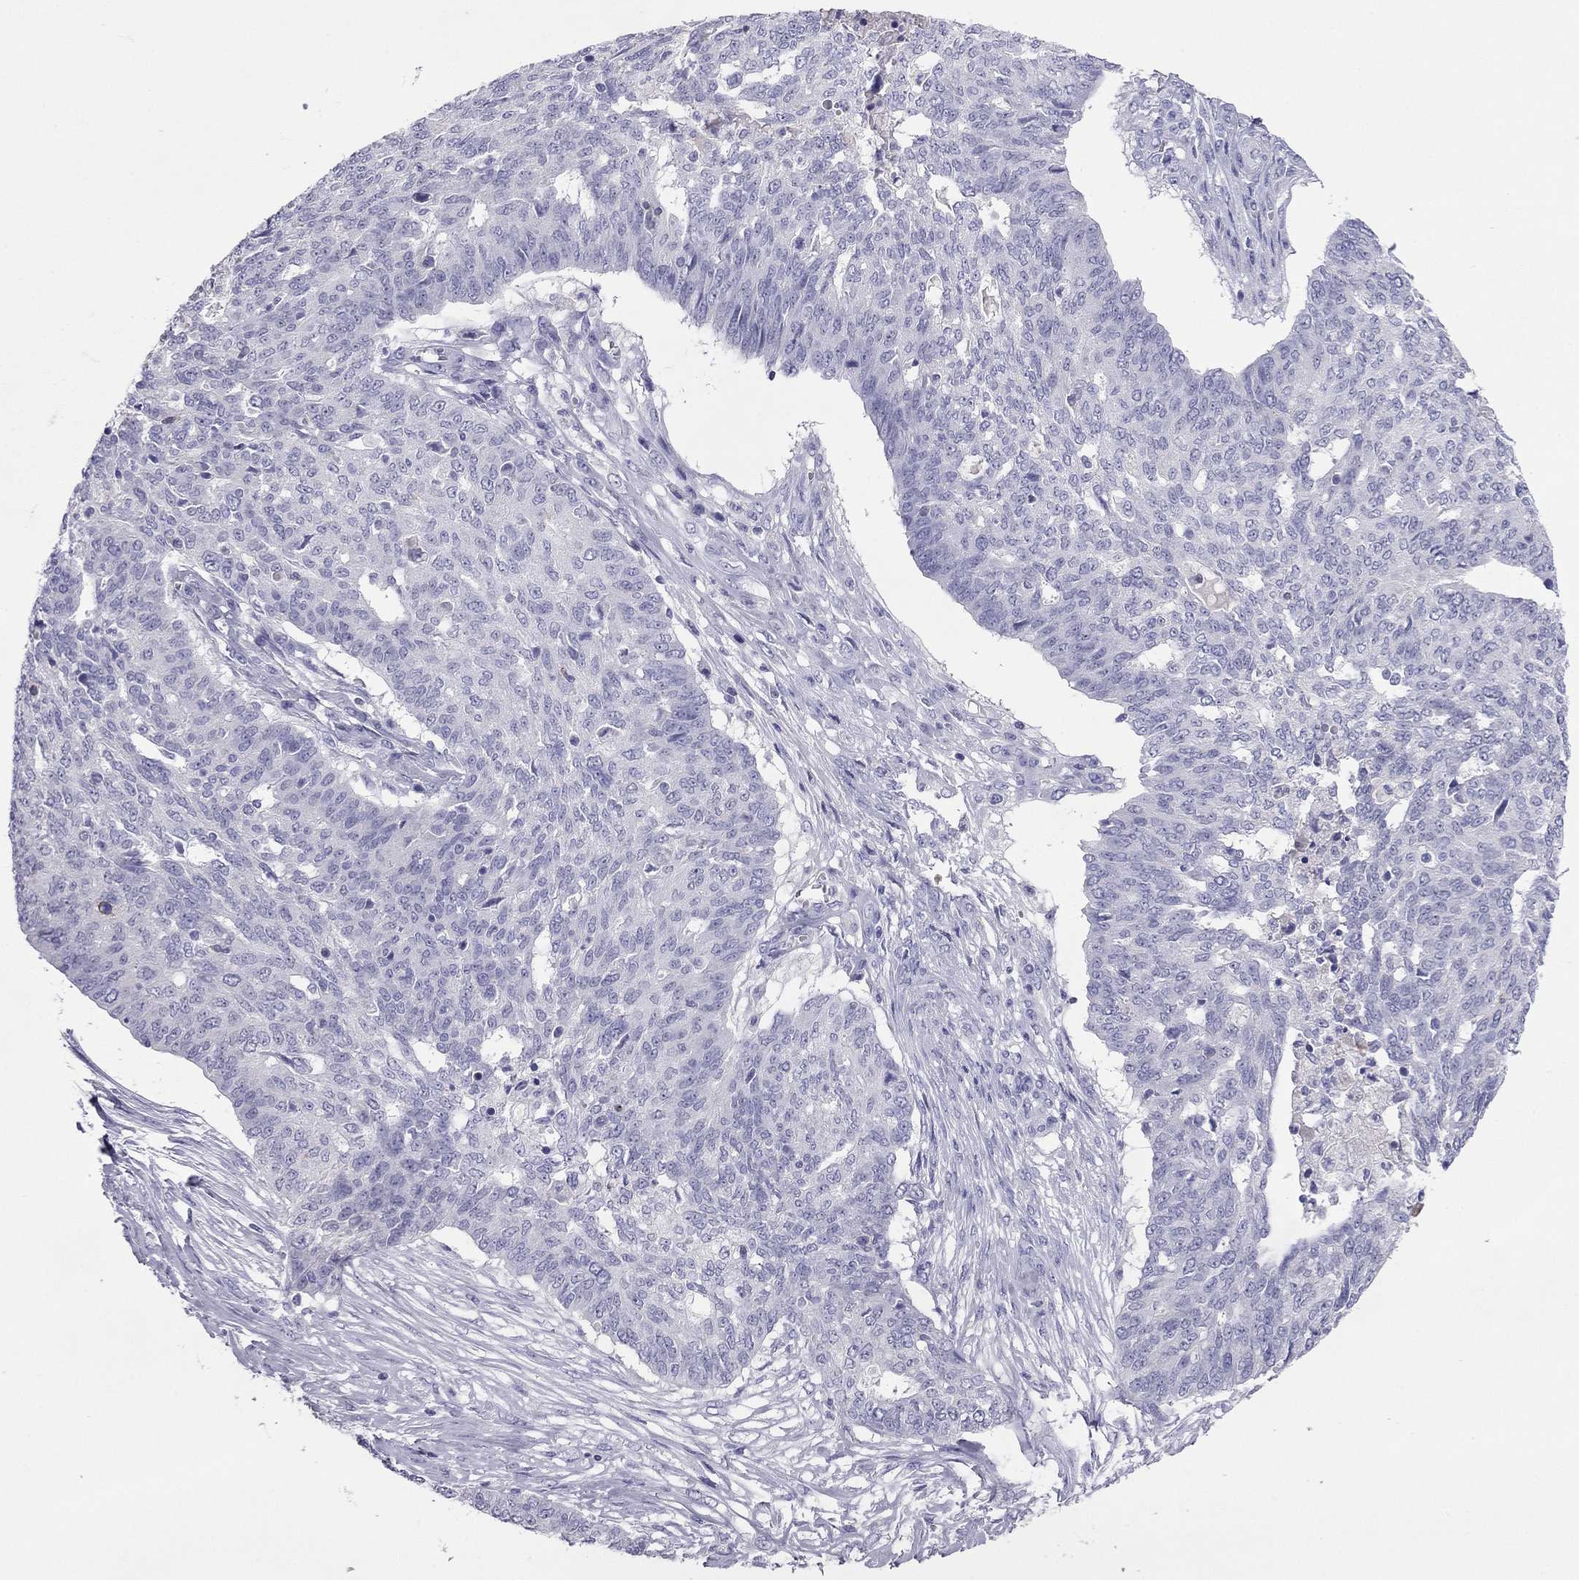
{"staining": {"intensity": "negative", "quantity": "none", "location": "none"}, "tissue": "ovarian cancer", "cell_type": "Tumor cells", "image_type": "cancer", "snomed": [{"axis": "morphology", "description": "Cystadenocarcinoma, serous, NOS"}, {"axis": "topography", "description": "Ovary"}], "caption": "This is an immunohistochemistry (IHC) histopathology image of human serous cystadenocarcinoma (ovarian). There is no positivity in tumor cells.", "gene": "ODF4", "patient": {"sex": "female", "age": 67}}